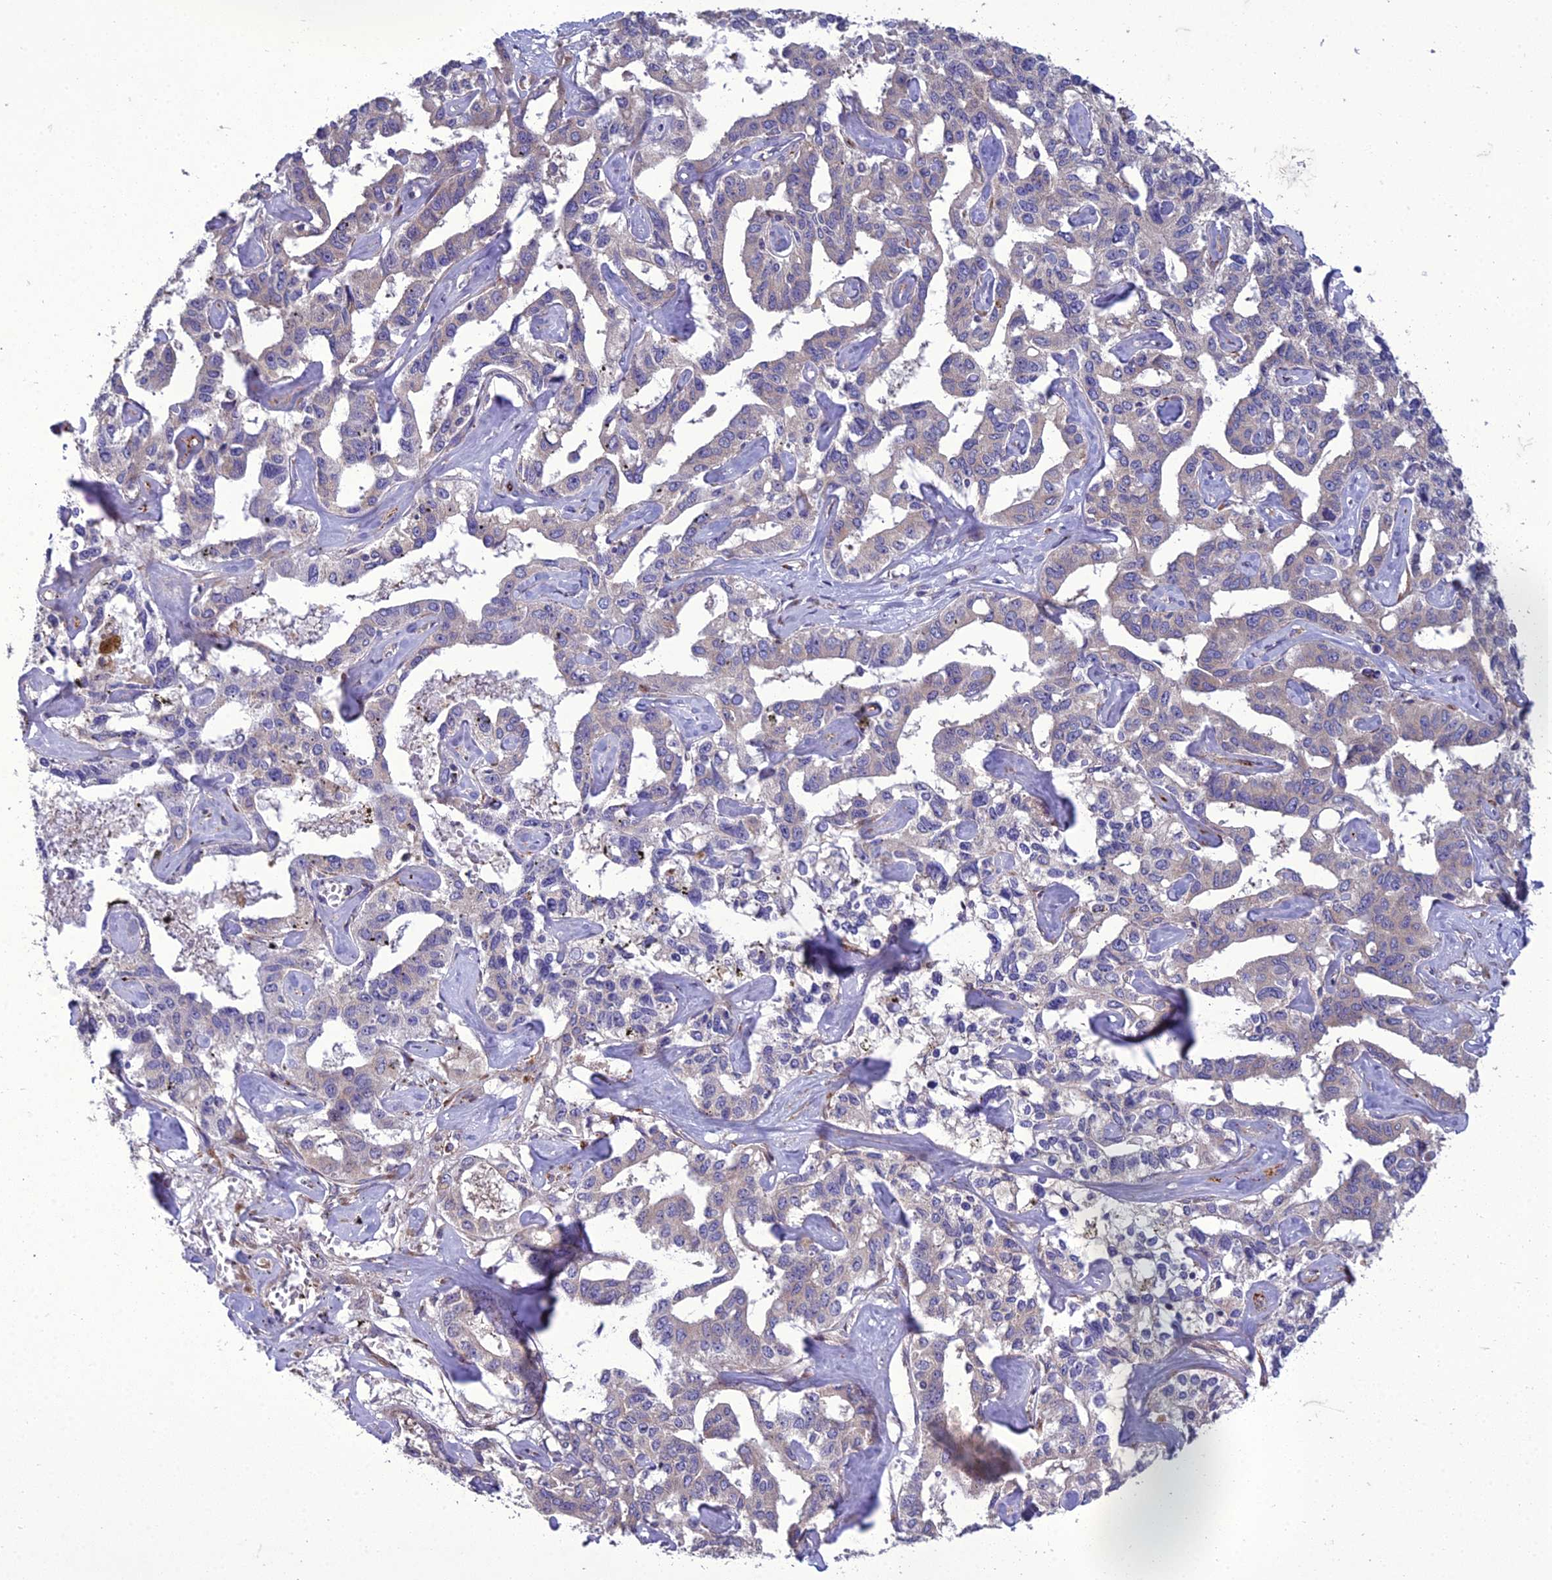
{"staining": {"intensity": "negative", "quantity": "none", "location": "none"}, "tissue": "liver cancer", "cell_type": "Tumor cells", "image_type": "cancer", "snomed": [{"axis": "morphology", "description": "Cholangiocarcinoma"}, {"axis": "topography", "description": "Liver"}], "caption": "This is a micrograph of immunohistochemistry (IHC) staining of liver cancer, which shows no expression in tumor cells.", "gene": "ADIPOR2", "patient": {"sex": "male", "age": 59}}